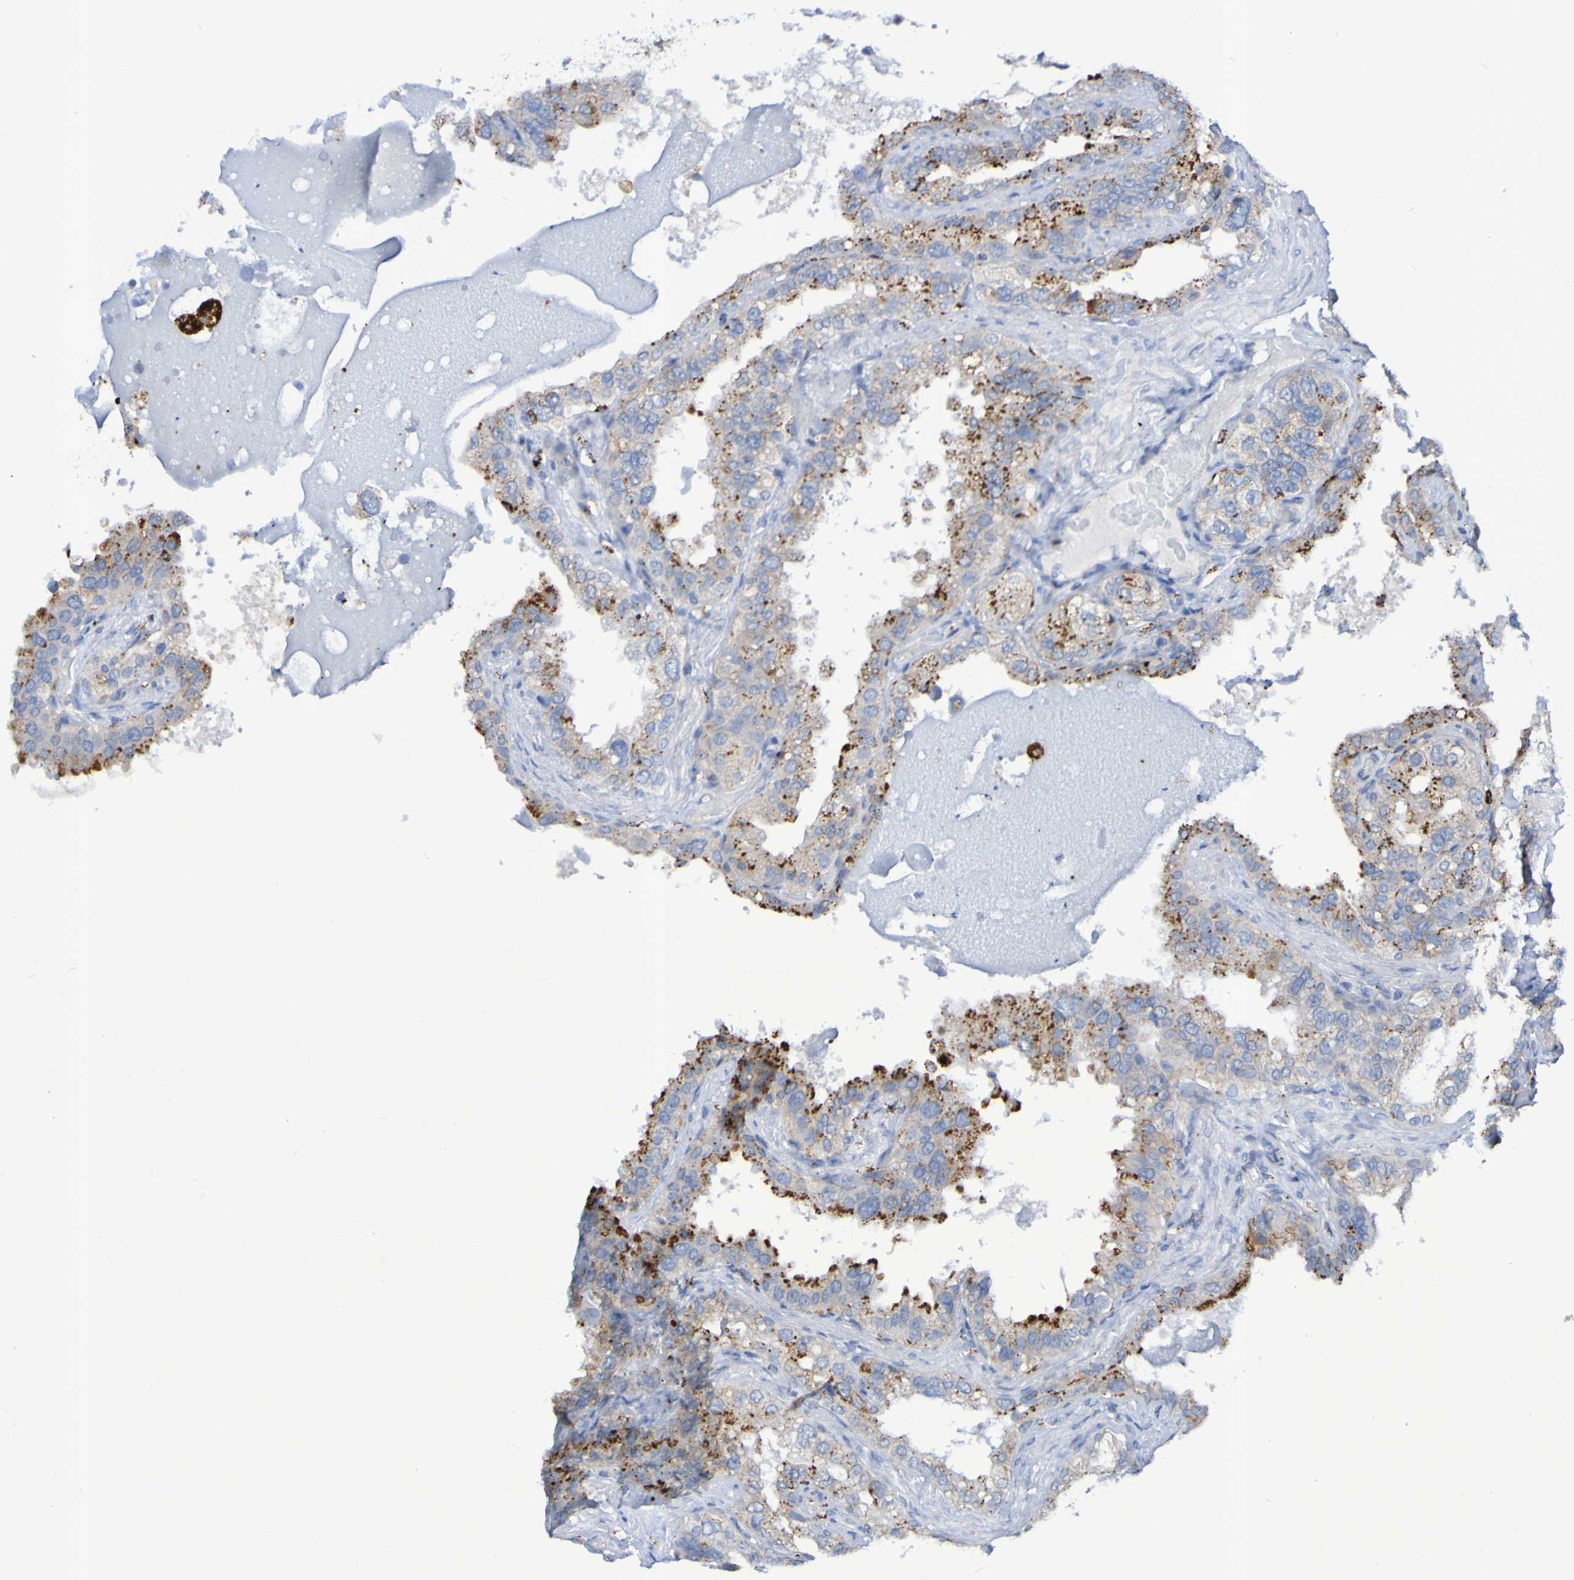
{"staining": {"intensity": "strong", "quantity": "25%-75%", "location": "cytoplasmic/membranous"}, "tissue": "seminal vesicle", "cell_type": "Glandular cells", "image_type": "normal", "snomed": [{"axis": "morphology", "description": "Normal tissue, NOS"}, {"axis": "topography", "description": "Seminal veicle"}], "caption": "Seminal vesicle stained for a protein (brown) displays strong cytoplasmic/membranous positive positivity in approximately 25%-75% of glandular cells.", "gene": "TPH1", "patient": {"sex": "male", "age": 68}}